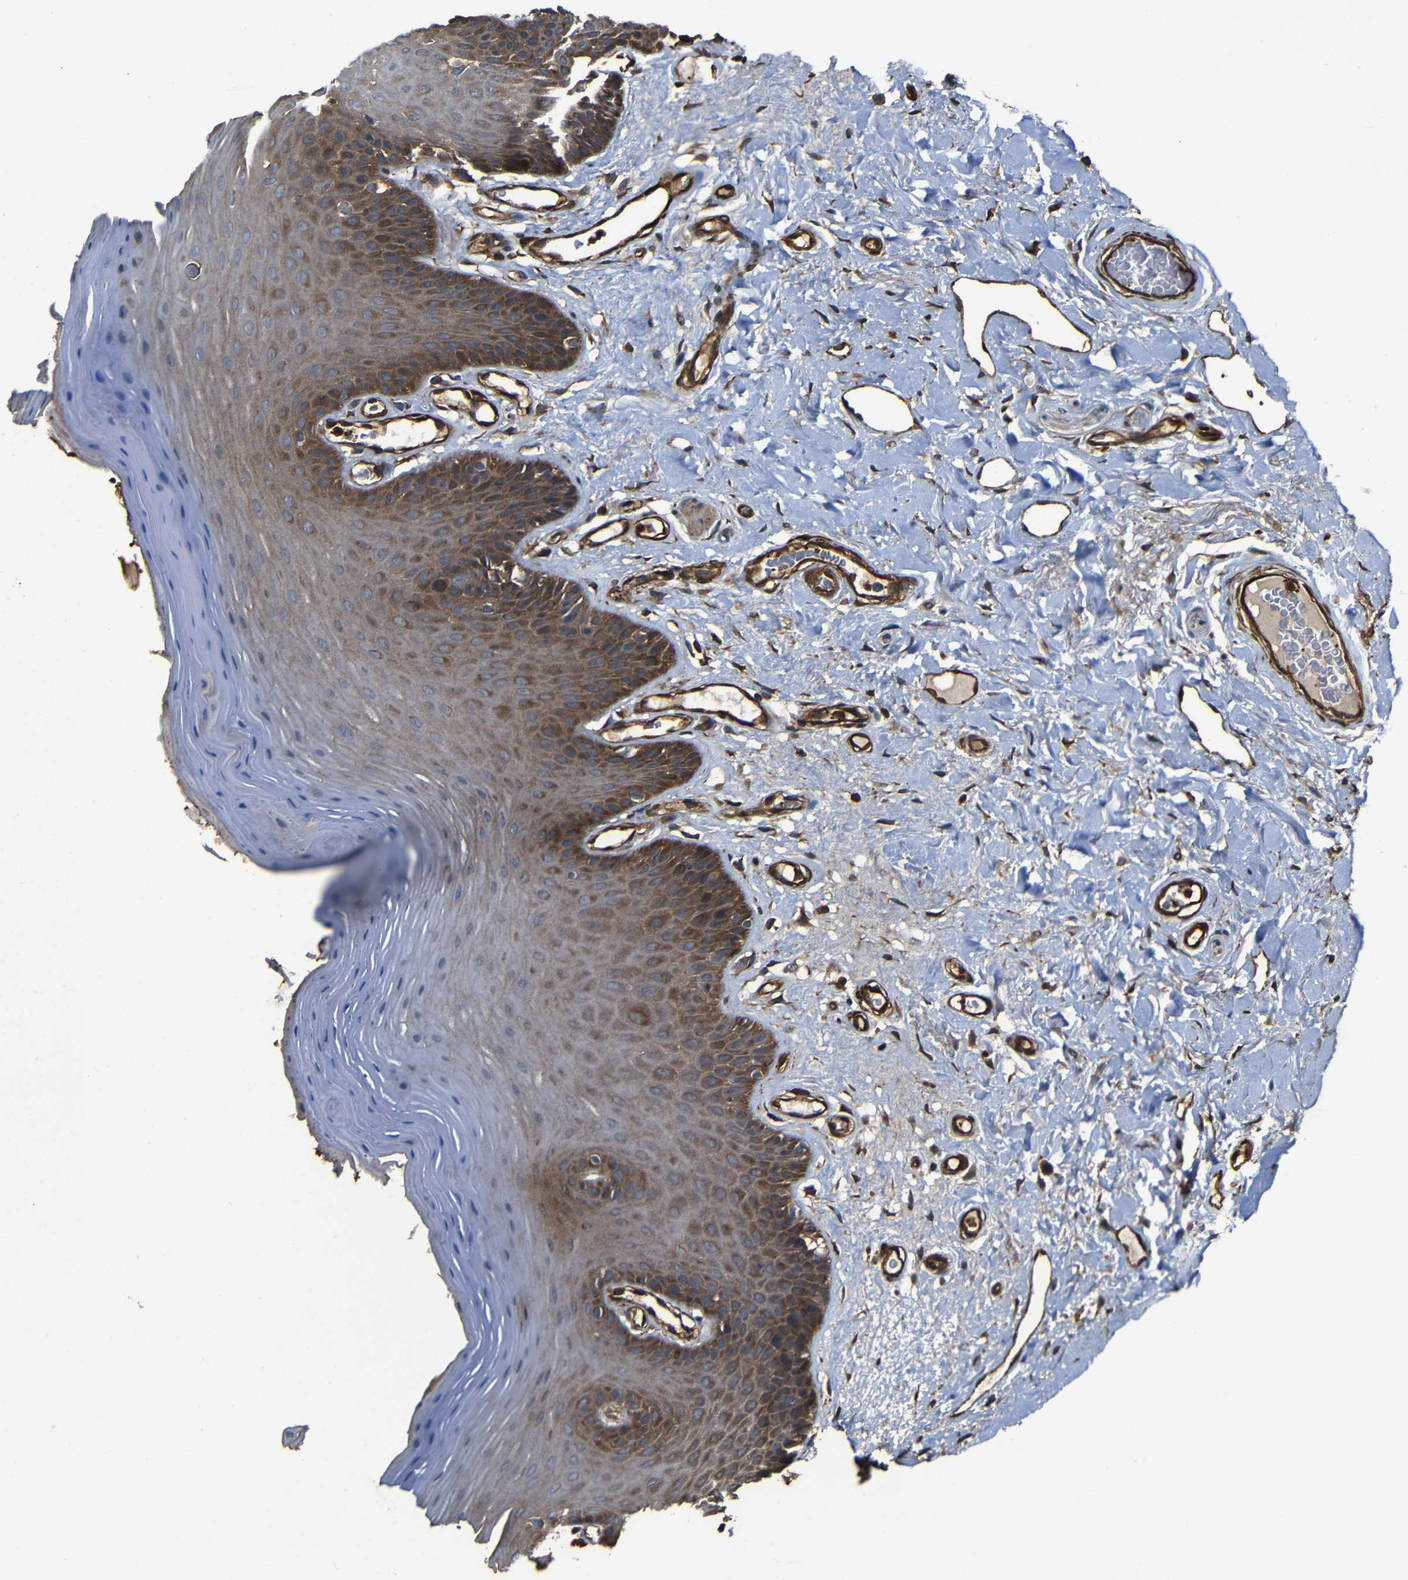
{"staining": {"intensity": "moderate", "quantity": "25%-75%", "location": "cytoplasmic/membranous"}, "tissue": "oral mucosa", "cell_type": "Squamous epithelial cells", "image_type": "normal", "snomed": [{"axis": "morphology", "description": "Normal tissue, NOS"}, {"axis": "morphology", "description": "Squamous cell carcinoma, NOS"}, {"axis": "topography", "description": "Skeletal muscle"}, {"axis": "topography", "description": "Adipose tissue"}, {"axis": "topography", "description": "Vascular tissue"}, {"axis": "topography", "description": "Oral tissue"}, {"axis": "topography", "description": "Peripheral nerve tissue"}, {"axis": "topography", "description": "Head-Neck"}], "caption": "Approximately 25%-75% of squamous epithelial cells in benign human oral mucosa exhibit moderate cytoplasmic/membranous protein staining as visualized by brown immunohistochemical staining.", "gene": "PTCH1", "patient": {"sex": "male", "age": 71}}